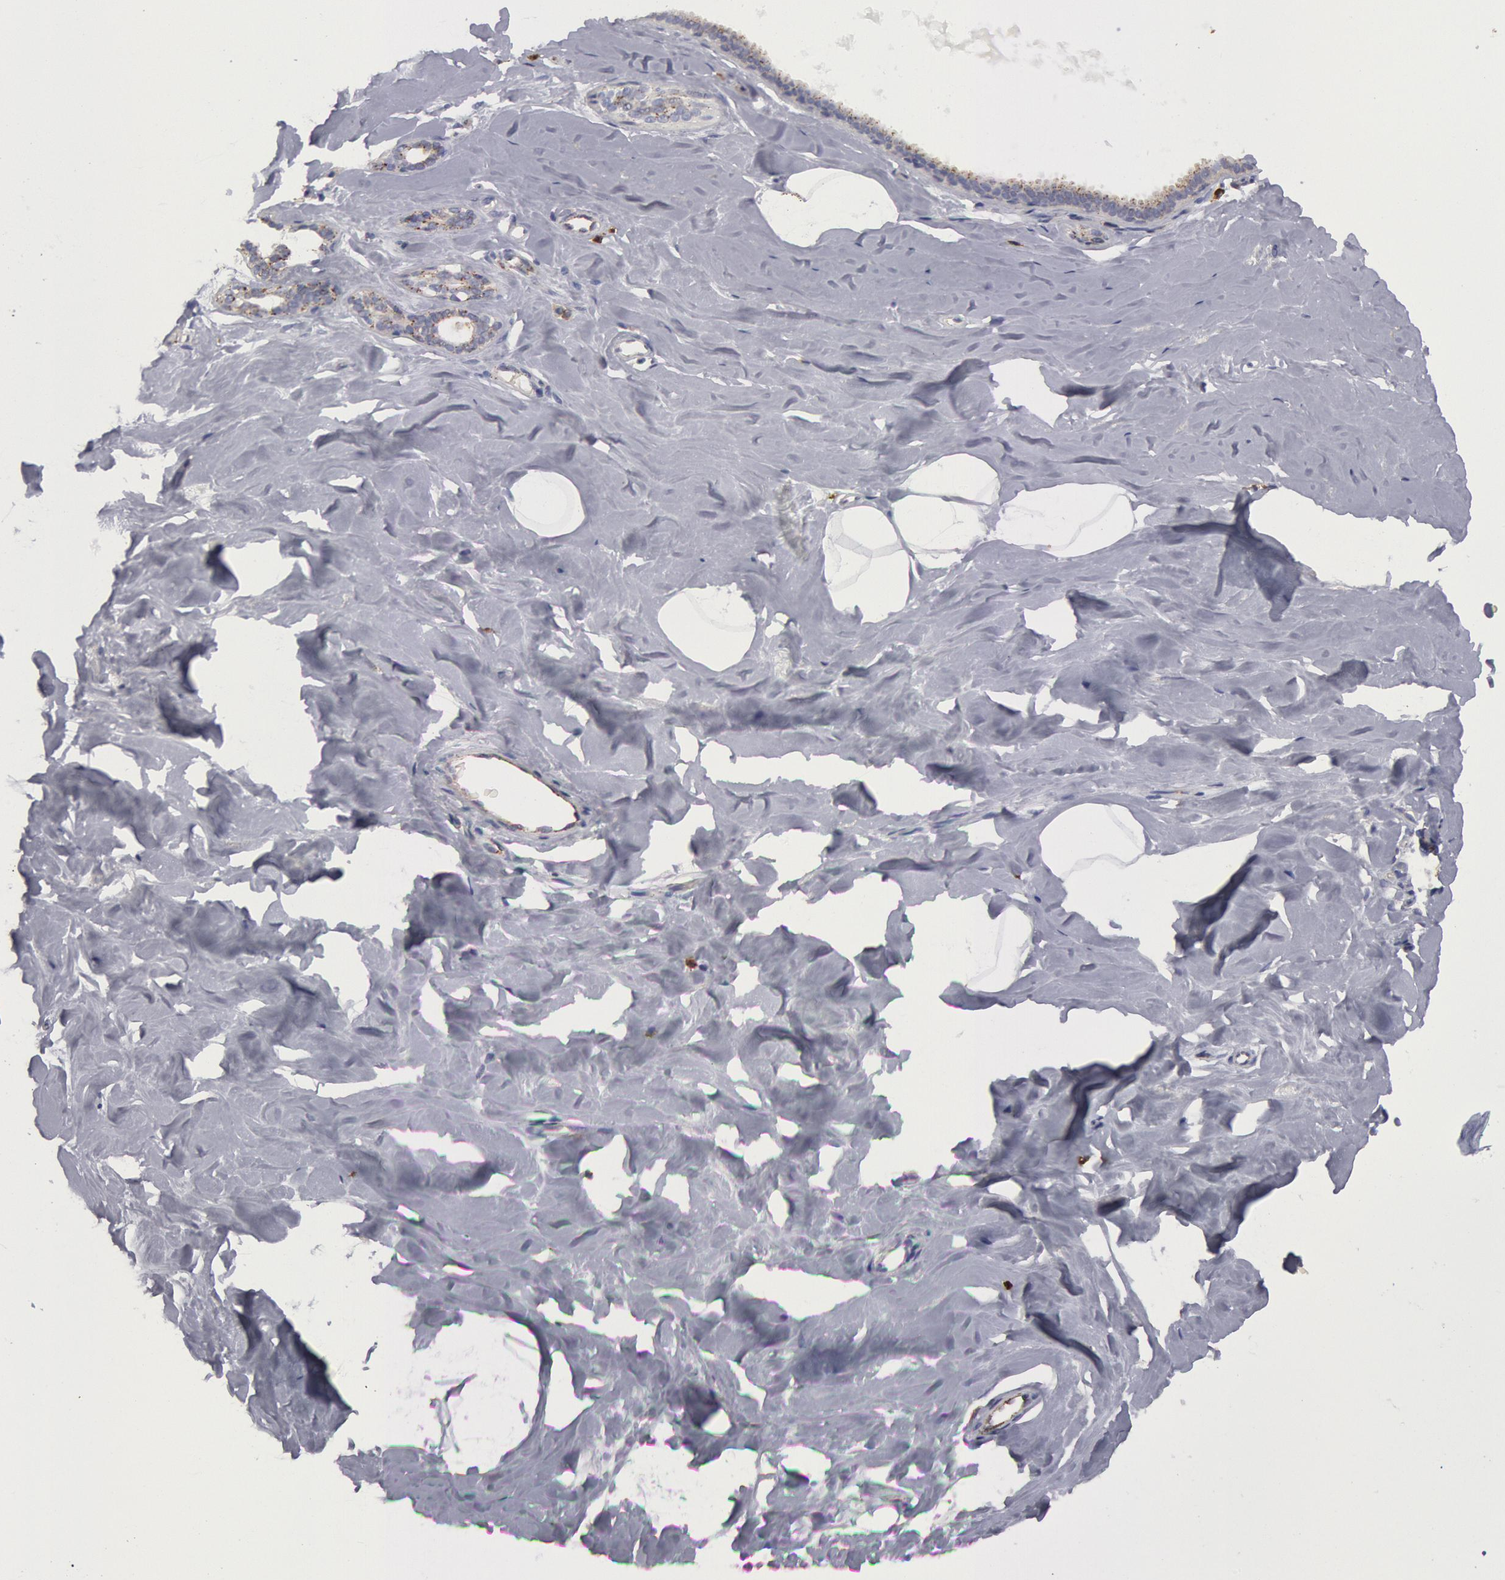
{"staining": {"intensity": "moderate", "quantity": "25%-75%", "location": "cytoplasmic/membranous"}, "tissue": "breast", "cell_type": "Glandular cells", "image_type": "normal", "snomed": [{"axis": "morphology", "description": "Normal tissue, NOS"}, {"axis": "topography", "description": "Breast"}], "caption": "Immunohistochemistry (IHC) histopathology image of benign breast: breast stained using IHC exhibits medium levels of moderate protein expression localized specifically in the cytoplasmic/membranous of glandular cells, appearing as a cytoplasmic/membranous brown color.", "gene": "FLOT1", "patient": {"sex": "female", "age": 54}}